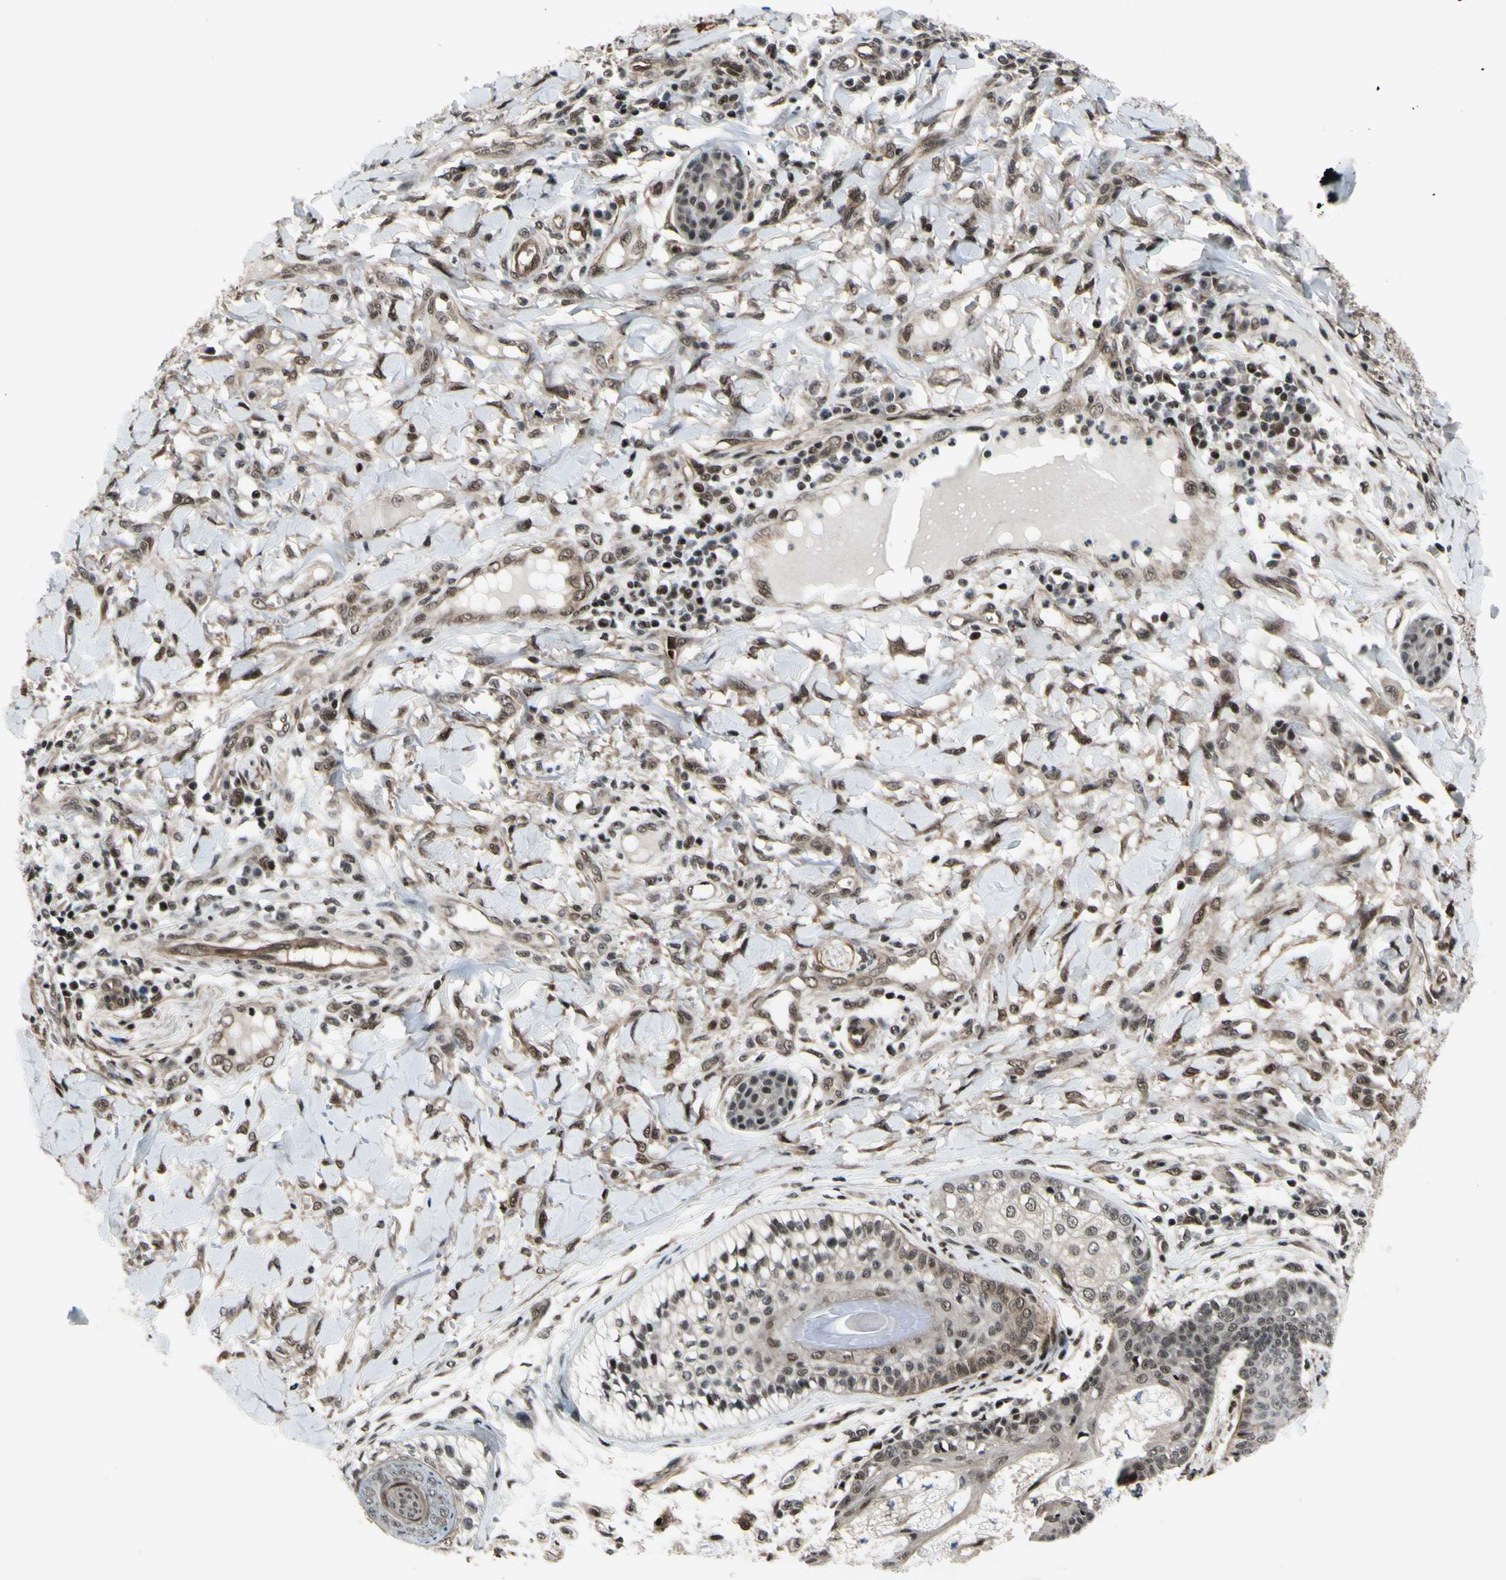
{"staining": {"intensity": "moderate", "quantity": ">75%", "location": "cytoplasmic/membranous,nuclear"}, "tissue": "skin cancer", "cell_type": "Tumor cells", "image_type": "cancer", "snomed": [{"axis": "morphology", "description": "Squamous cell carcinoma, NOS"}, {"axis": "topography", "description": "Skin"}], "caption": "Brown immunohistochemical staining in skin squamous cell carcinoma demonstrates moderate cytoplasmic/membranous and nuclear staining in about >75% of tumor cells.", "gene": "THAP12", "patient": {"sex": "female", "age": 78}}